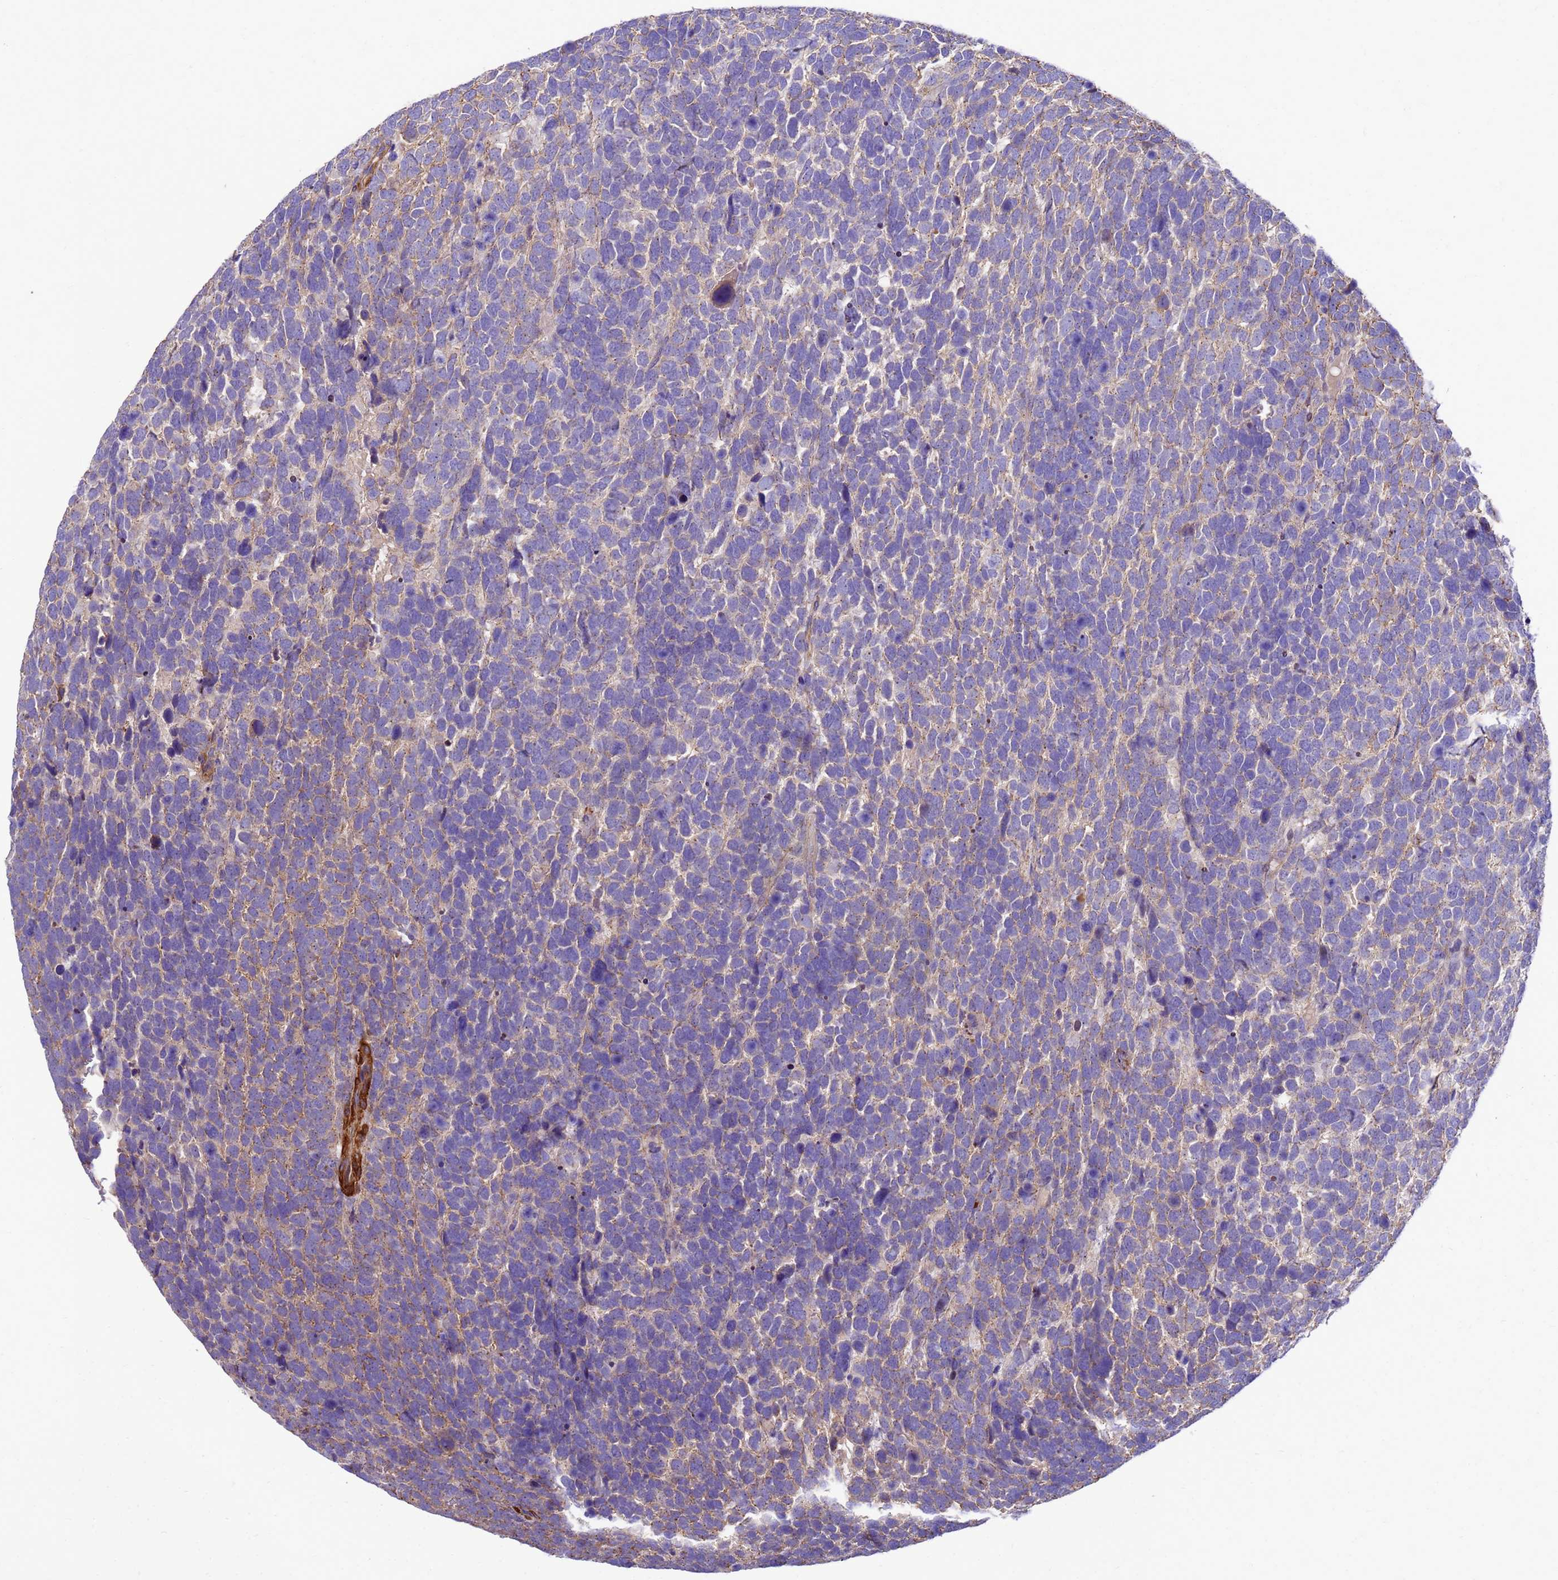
{"staining": {"intensity": "weak", "quantity": "25%-75%", "location": "cytoplasmic/membranous"}, "tissue": "urothelial cancer", "cell_type": "Tumor cells", "image_type": "cancer", "snomed": [{"axis": "morphology", "description": "Urothelial carcinoma, High grade"}, {"axis": "topography", "description": "Urinary bladder"}], "caption": "High-grade urothelial carcinoma stained with a protein marker shows weak staining in tumor cells.", "gene": "POP7", "patient": {"sex": "female", "age": 82}}